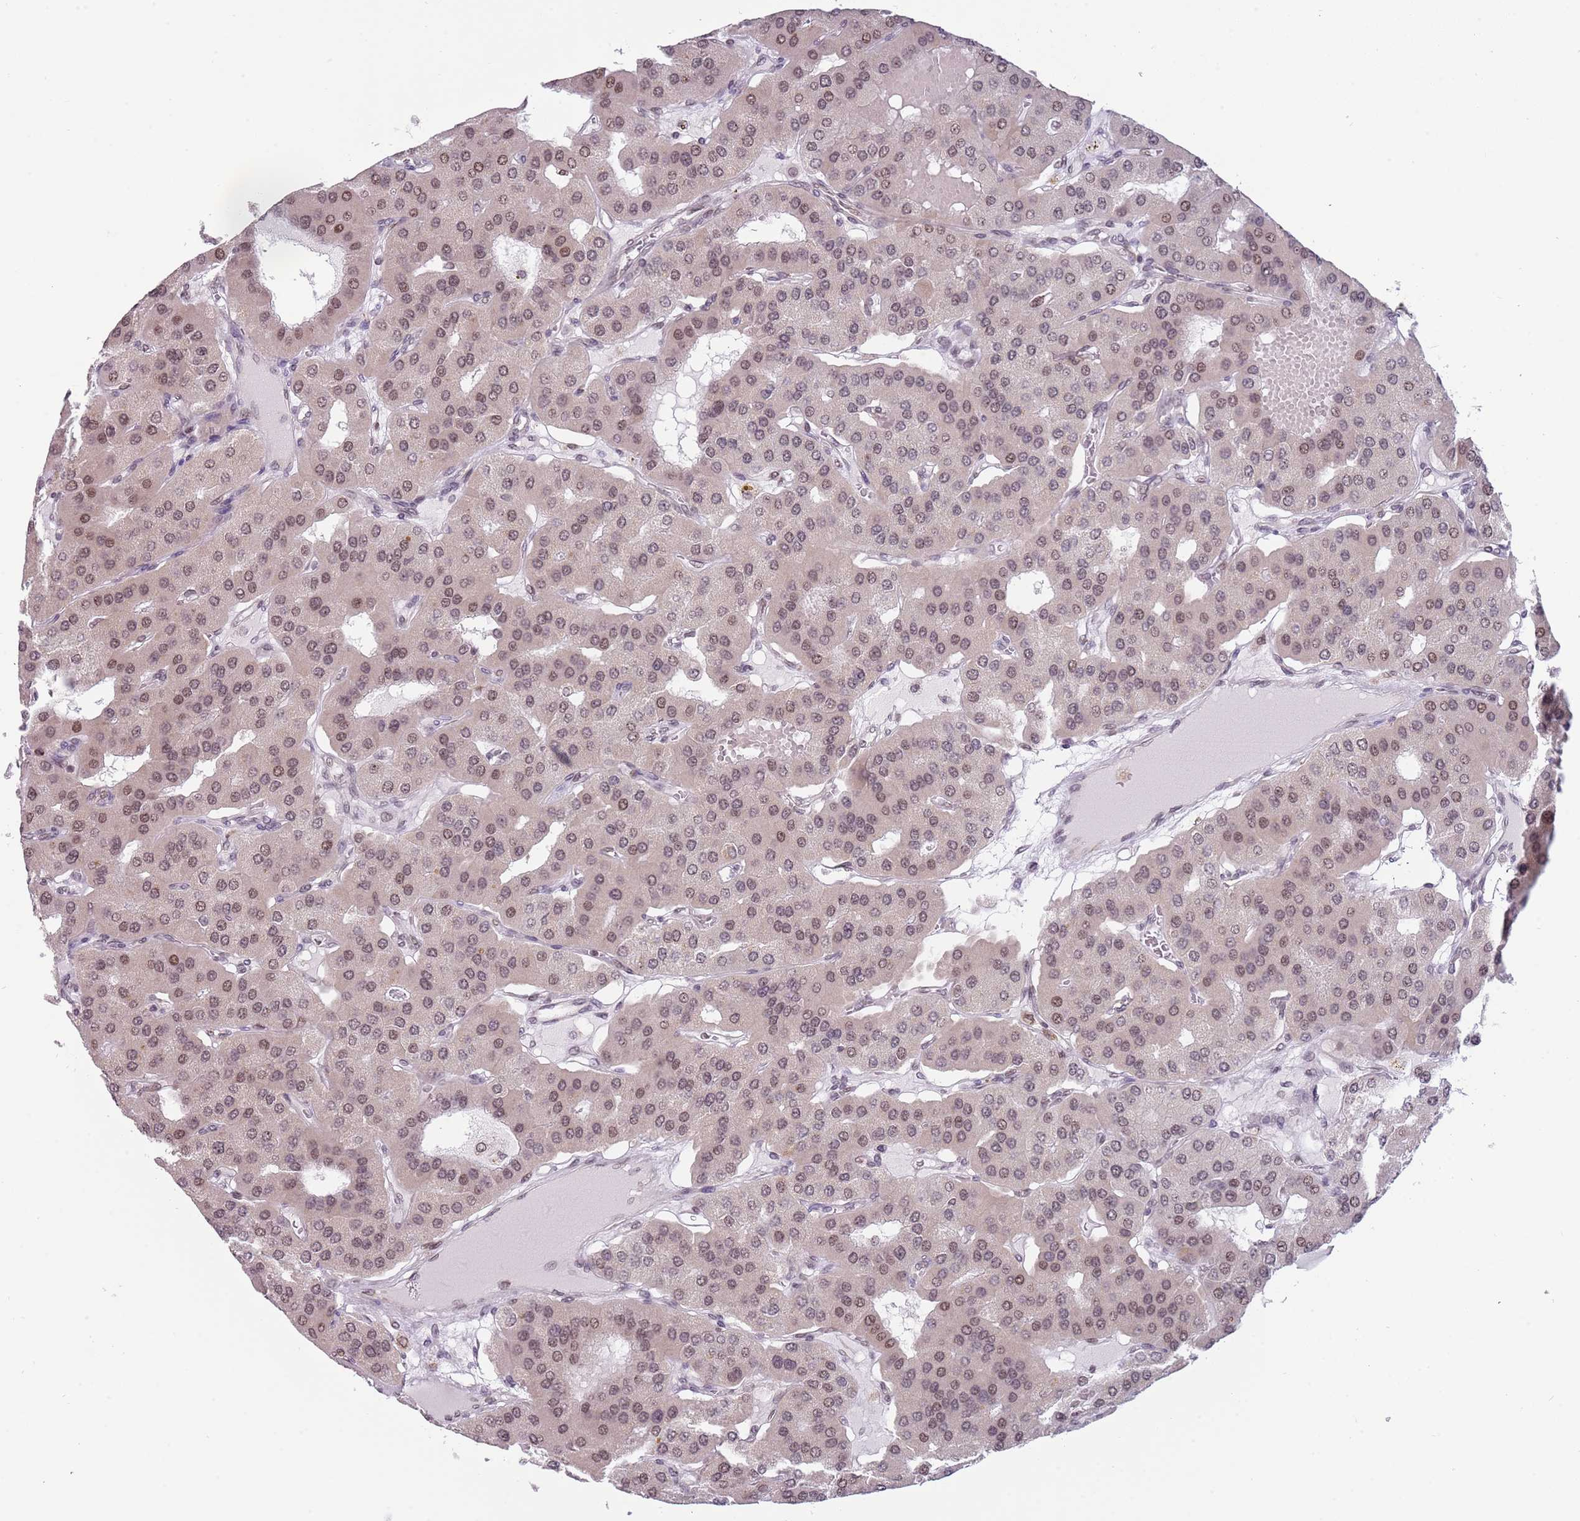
{"staining": {"intensity": "weak", "quantity": "25%-75%", "location": "nuclear"}, "tissue": "parathyroid gland", "cell_type": "Glandular cells", "image_type": "normal", "snomed": [{"axis": "morphology", "description": "Normal tissue, NOS"}, {"axis": "morphology", "description": "Adenoma, NOS"}, {"axis": "topography", "description": "Parathyroid gland"}], "caption": "IHC image of unremarkable parathyroid gland stained for a protein (brown), which displays low levels of weak nuclear staining in about 25%-75% of glandular cells.", "gene": "BARD1", "patient": {"sex": "female", "age": 86}}